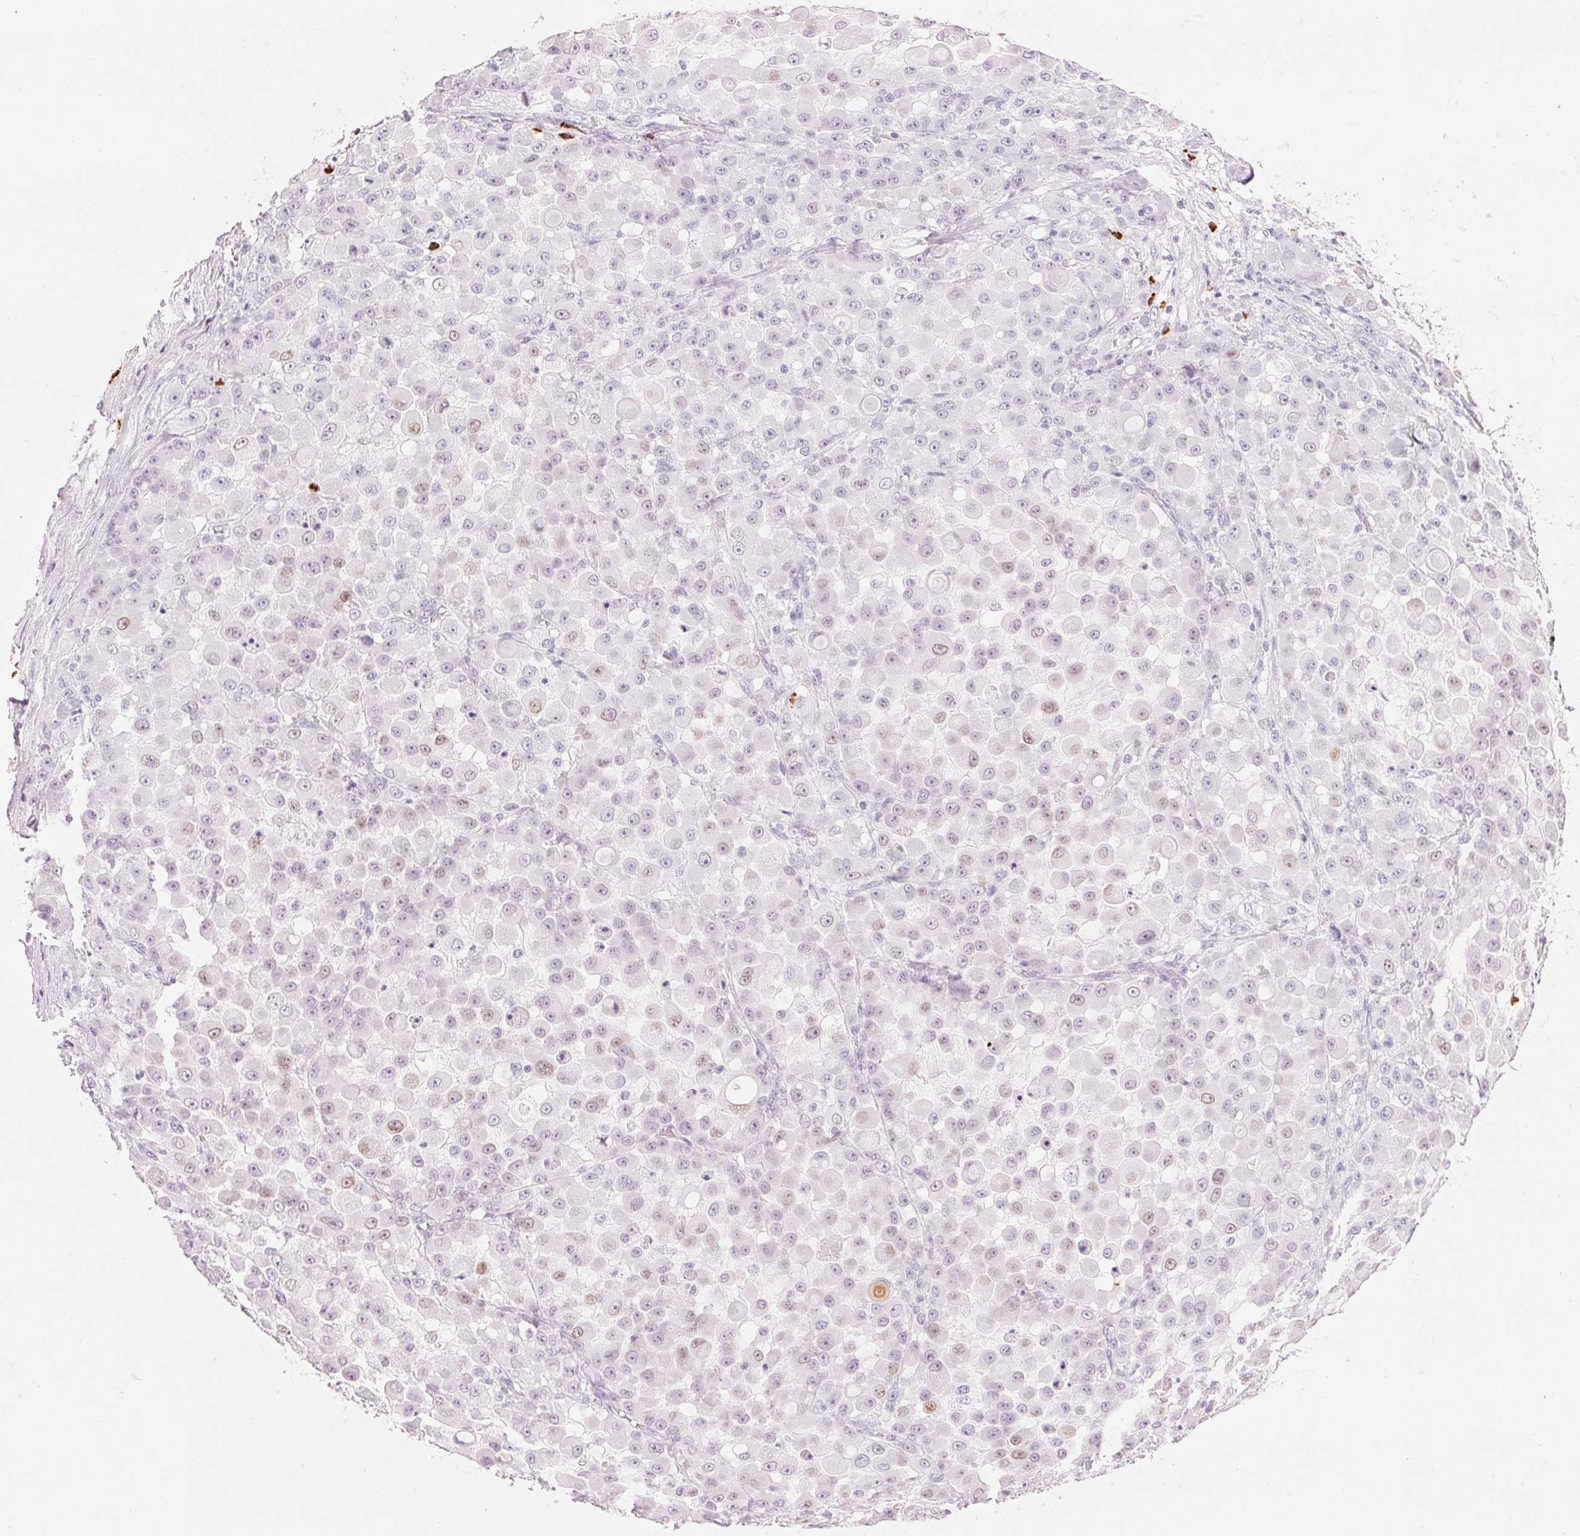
{"staining": {"intensity": "negative", "quantity": "none", "location": "none"}, "tissue": "stomach cancer", "cell_type": "Tumor cells", "image_type": "cancer", "snomed": [{"axis": "morphology", "description": "Adenocarcinoma, NOS"}, {"axis": "topography", "description": "Stomach"}], "caption": "IHC histopathology image of neoplastic tissue: human adenocarcinoma (stomach) stained with DAB (3,3'-diaminobenzidine) reveals no significant protein expression in tumor cells.", "gene": "KLK7", "patient": {"sex": "female", "age": 76}}